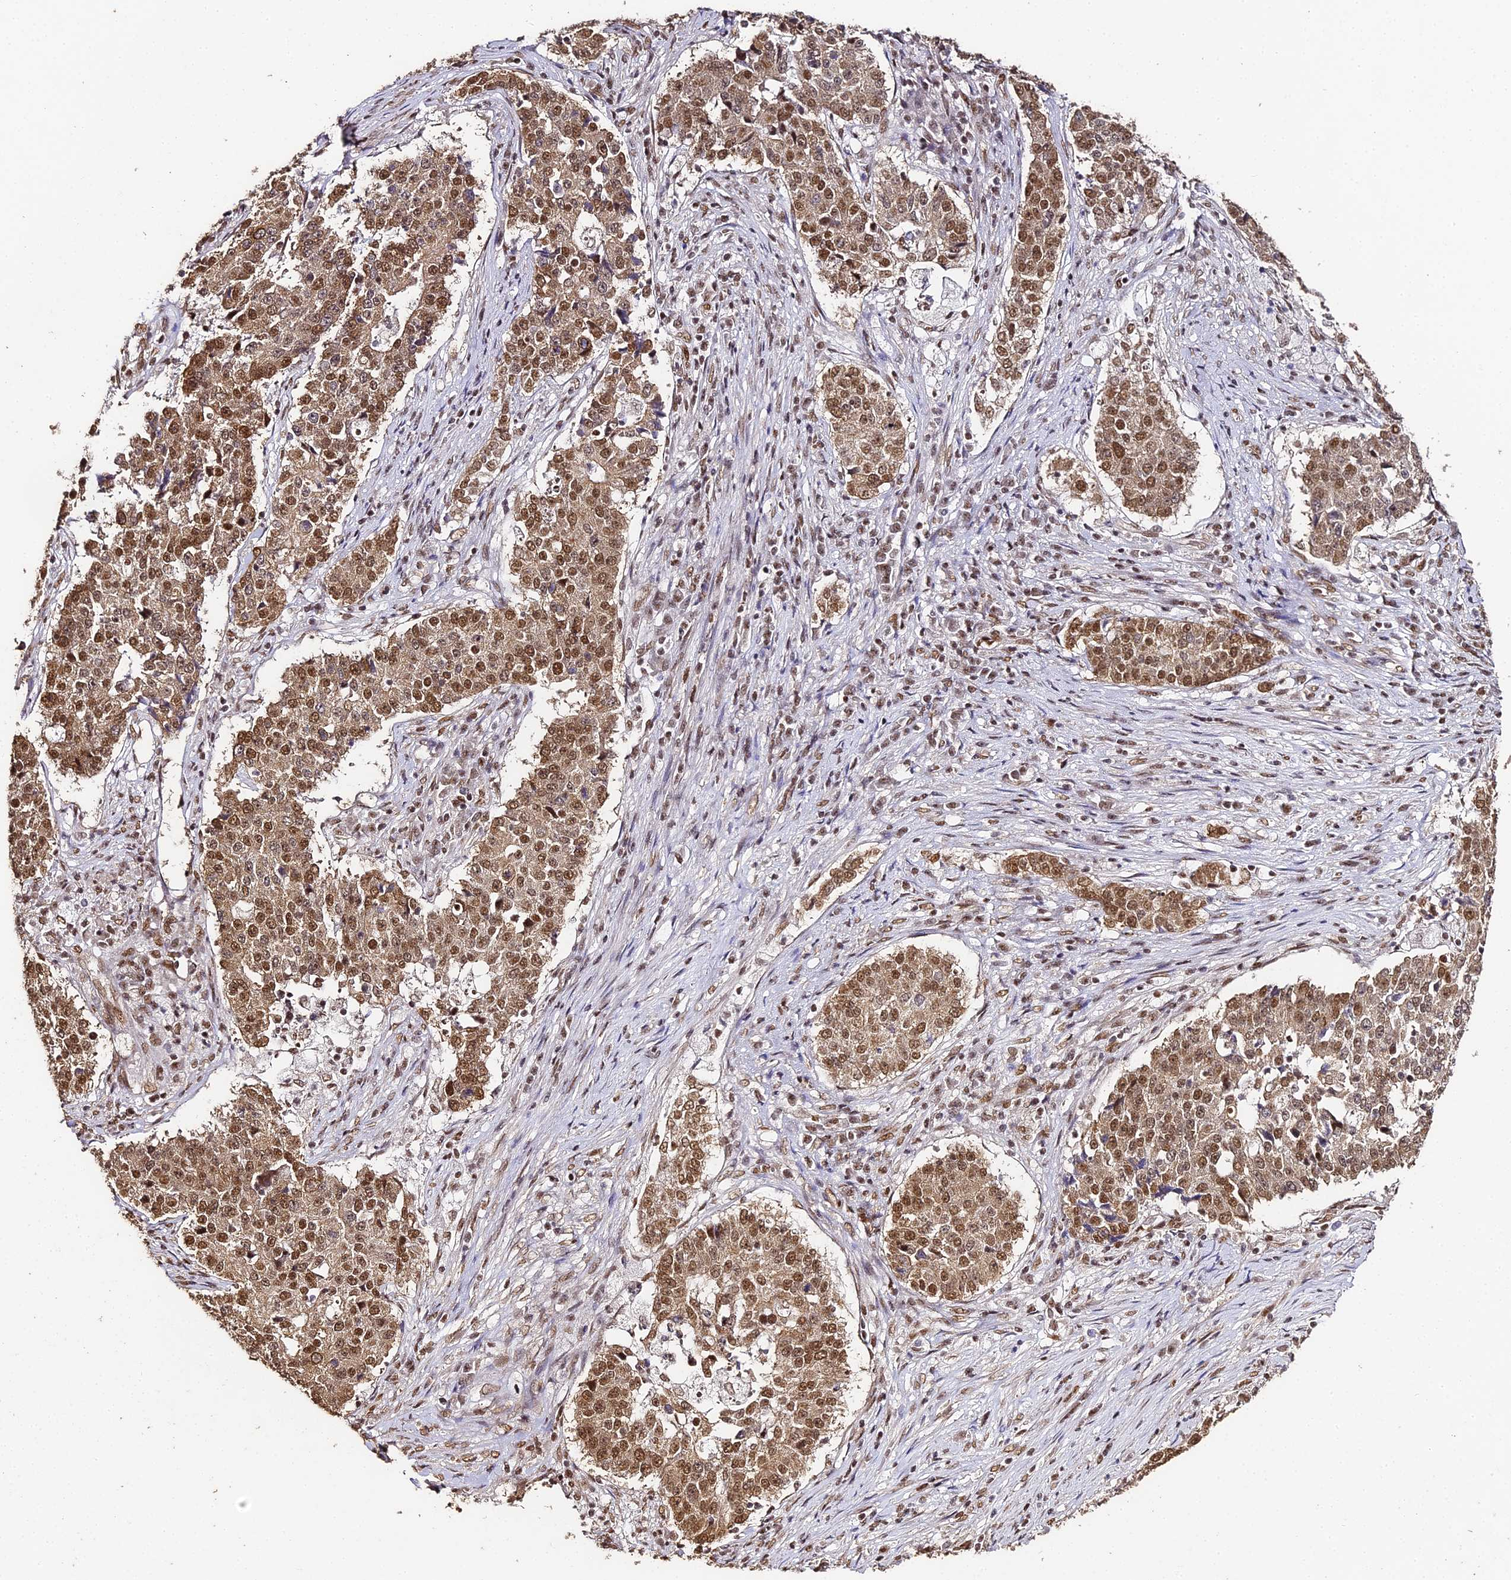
{"staining": {"intensity": "moderate", "quantity": ">75%", "location": "cytoplasmic/membranous,nuclear"}, "tissue": "stomach cancer", "cell_type": "Tumor cells", "image_type": "cancer", "snomed": [{"axis": "morphology", "description": "Adenocarcinoma, NOS"}, {"axis": "topography", "description": "Stomach"}], "caption": "Immunohistochemistry (IHC) of human adenocarcinoma (stomach) reveals medium levels of moderate cytoplasmic/membranous and nuclear expression in approximately >75% of tumor cells.", "gene": "HNRNPA1", "patient": {"sex": "male", "age": 59}}